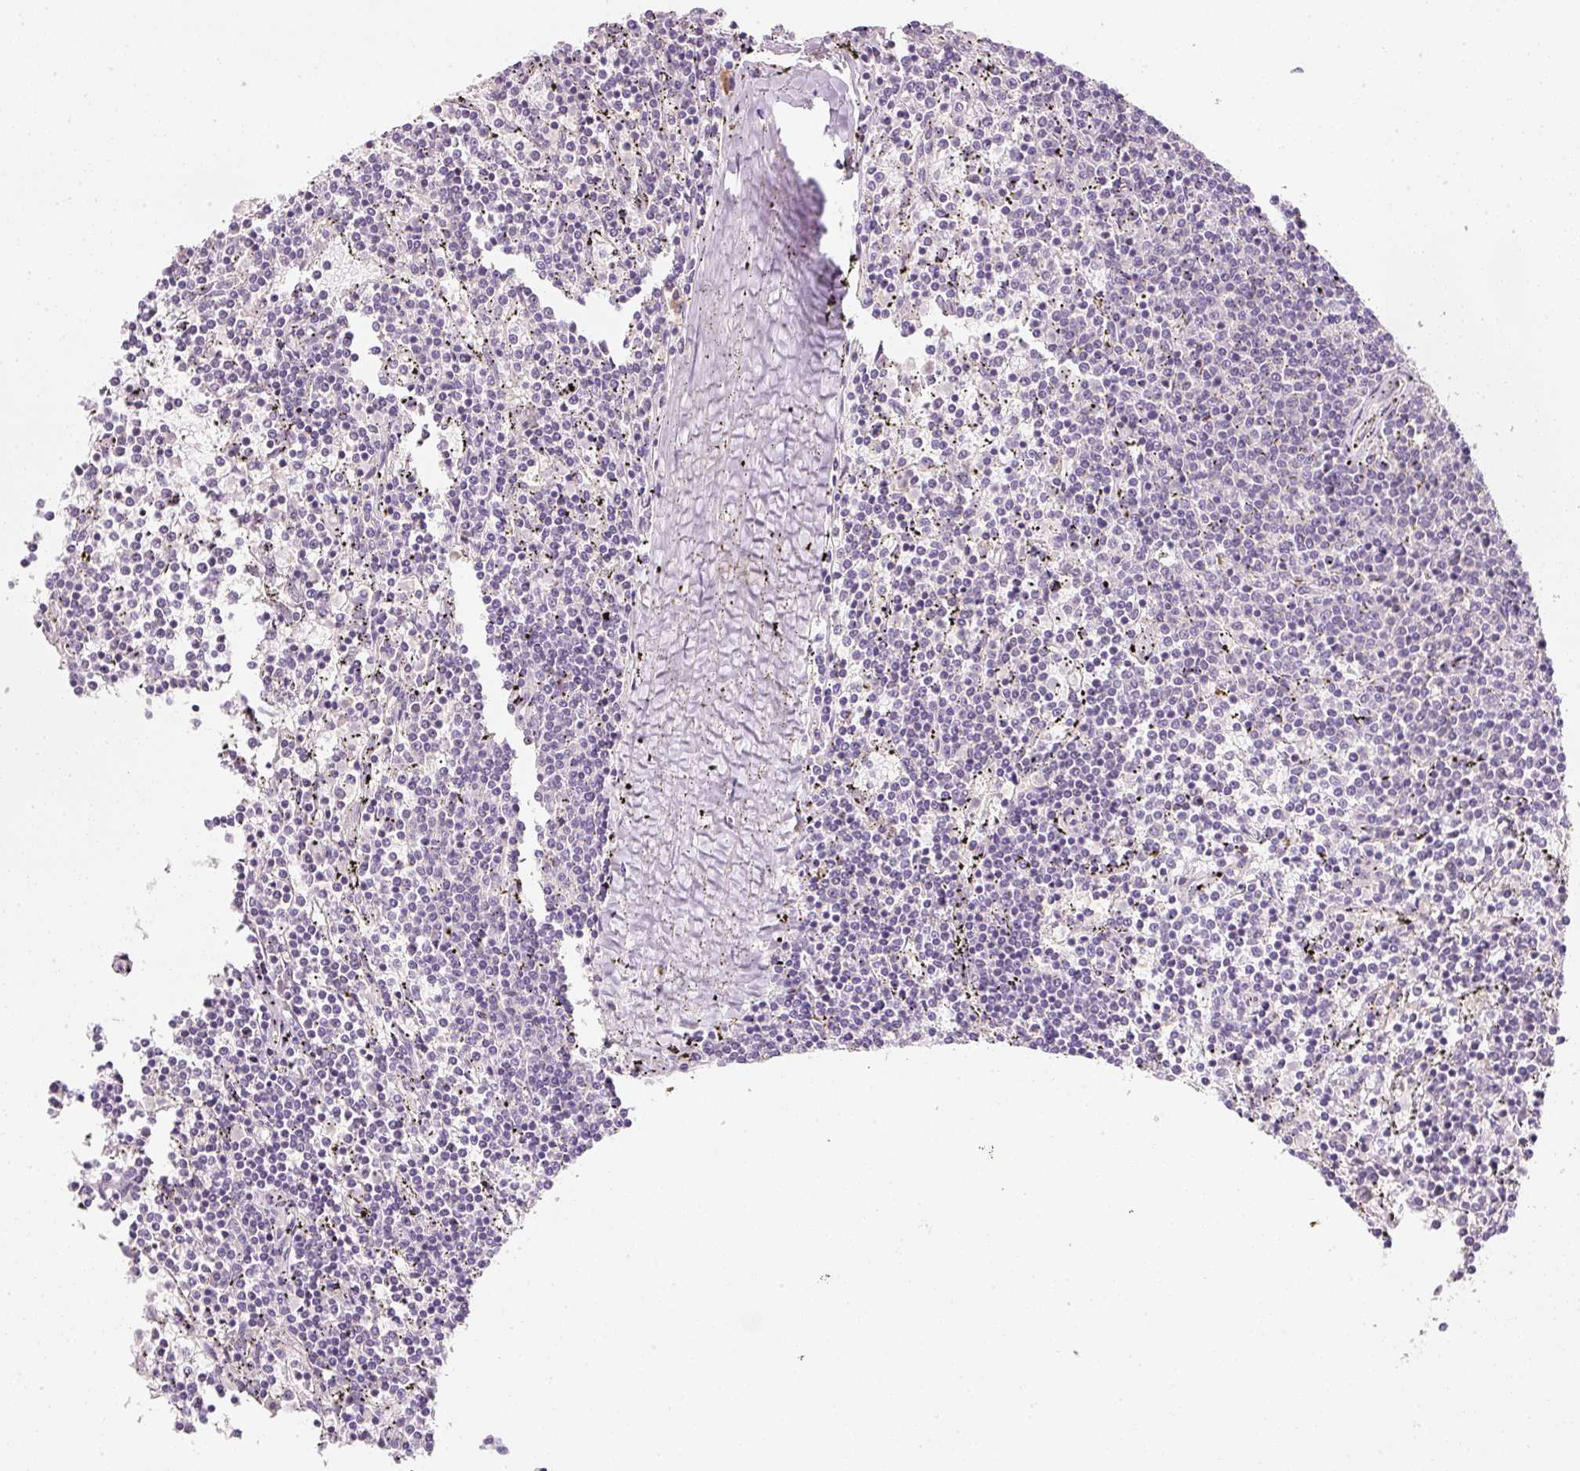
{"staining": {"intensity": "negative", "quantity": "none", "location": "none"}, "tissue": "lymphoma", "cell_type": "Tumor cells", "image_type": "cancer", "snomed": [{"axis": "morphology", "description": "Malignant lymphoma, non-Hodgkin's type, Low grade"}, {"axis": "topography", "description": "Spleen"}], "caption": "Immunohistochemistry (IHC) image of human lymphoma stained for a protein (brown), which reveals no expression in tumor cells. (DAB (3,3'-diaminobenzidine) IHC visualized using brightfield microscopy, high magnification).", "gene": "RNF167", "patient": {"sex": "female", "age": 50}}